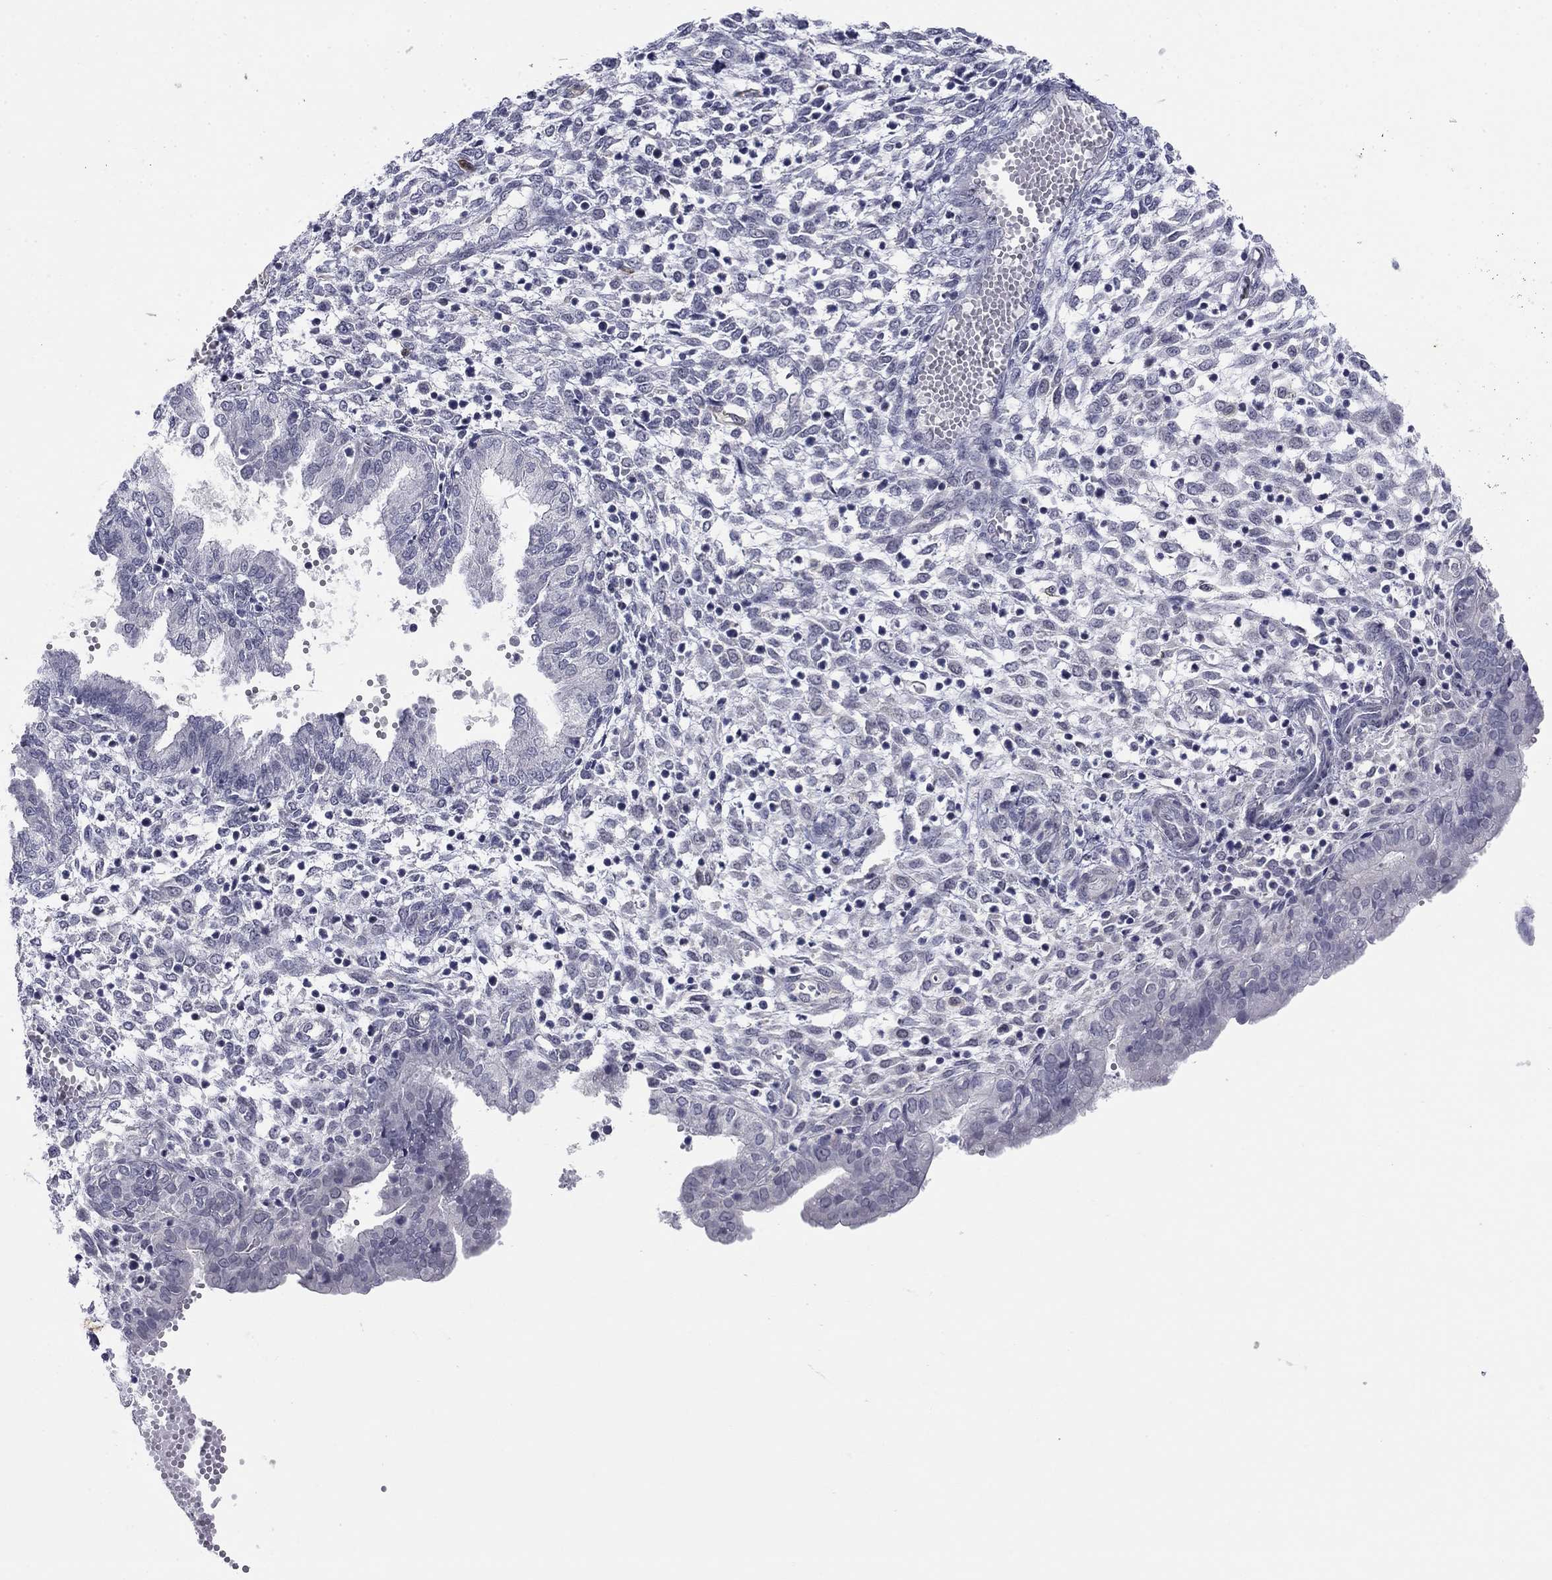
{"staining": {"intensity": "moderate", "quantity": "<25%", "location": "cytoplasmic/membranous"}, "tissue": "endometrium", "cell_type": "Cells in endometrial stroma", "image_type": "normal", "snomed": [{"axis": "morphology", "description": "Normal tissue, NOS"}, {"axis": "topography", "description": "Endometrium"}], "caption": "Cells in endometrial stroma display low levels of moderate cytoplasmic/membranous staining in about <25% of cells in unremarkable endometrium.", "gene": "TIGD4", "patient": {"sex": "female", "age": 43}}